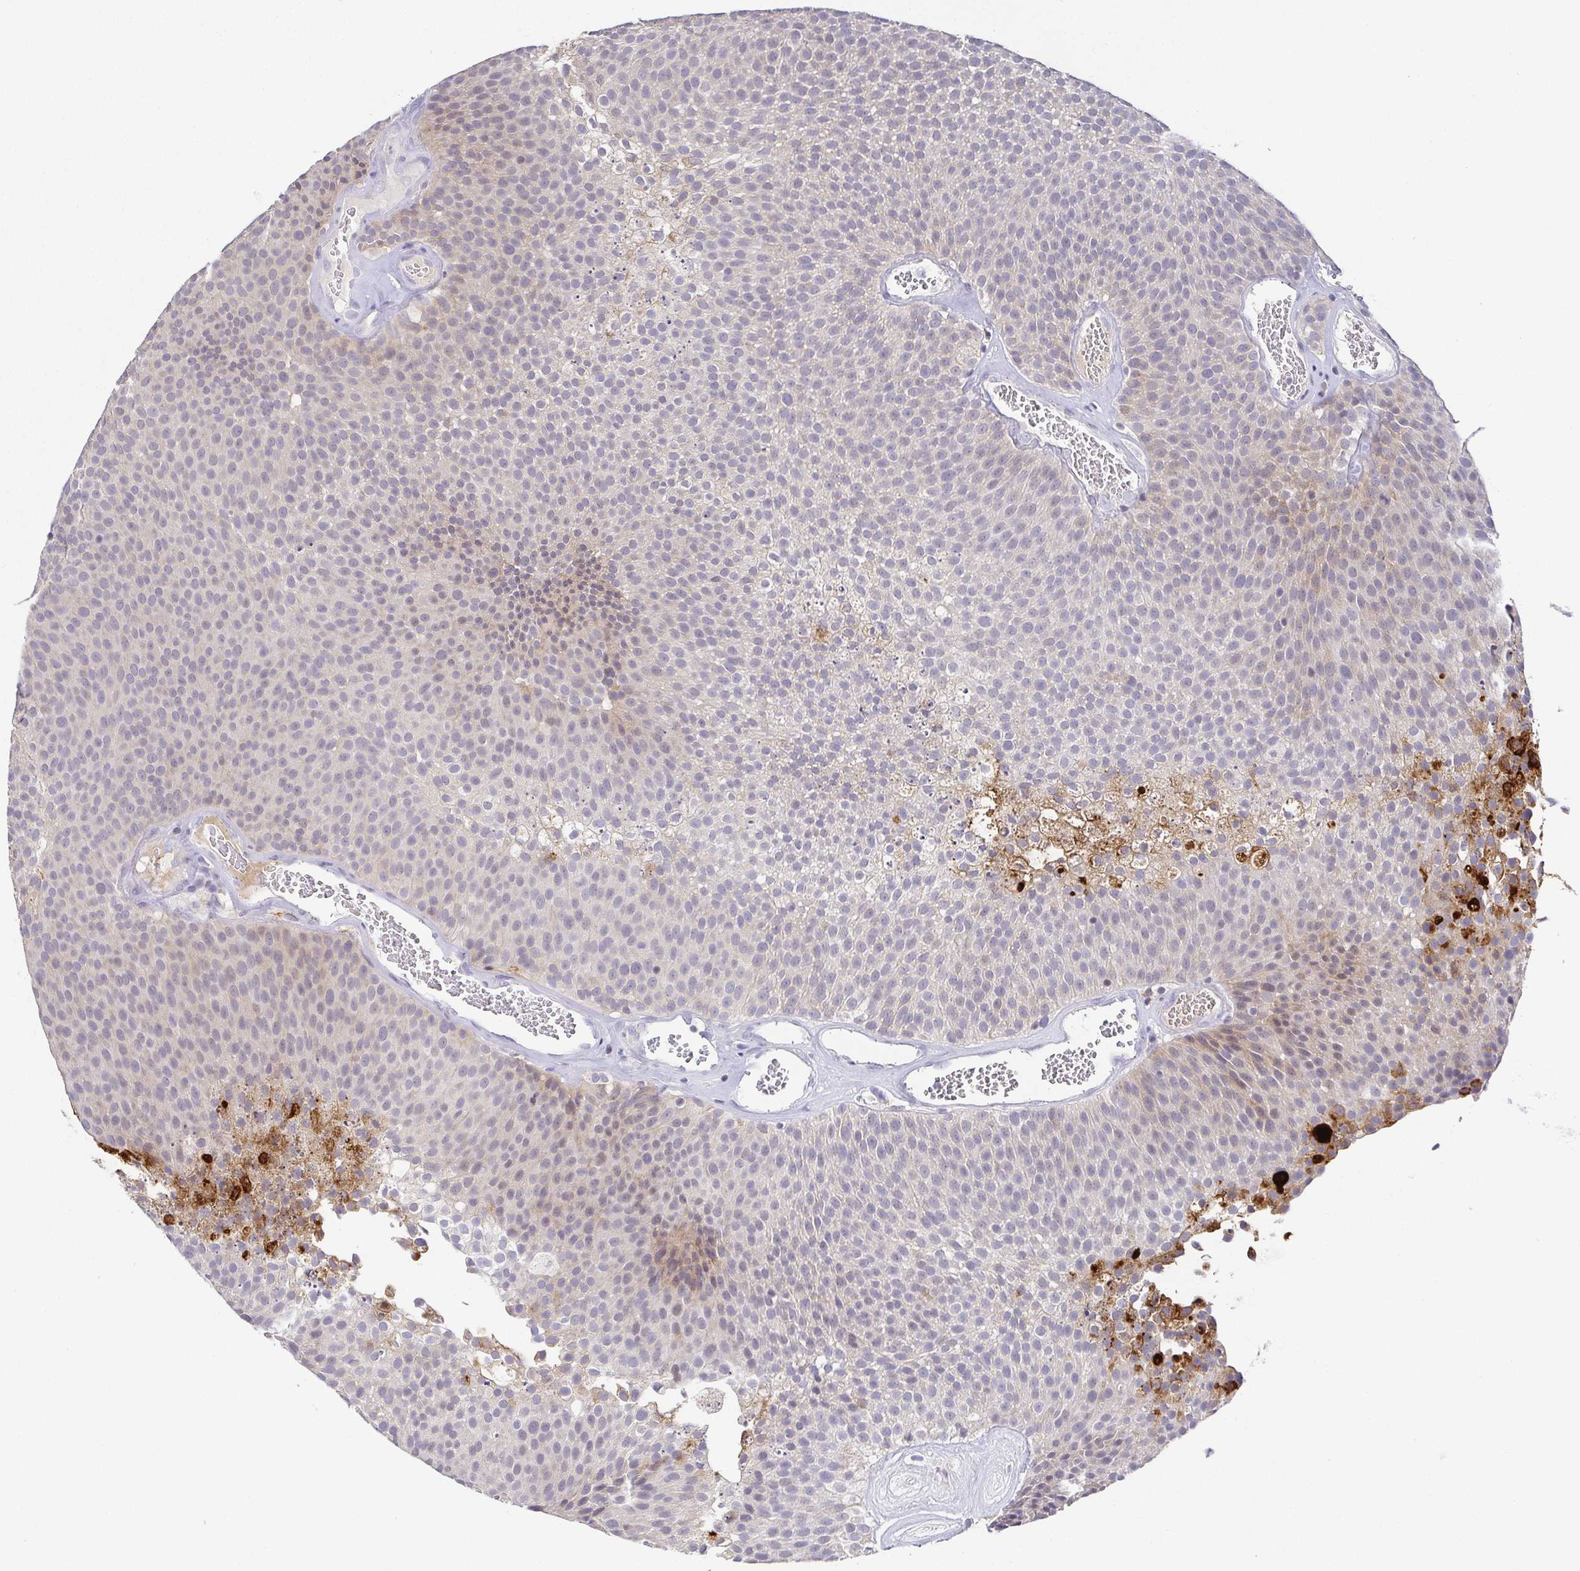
{"staining": {"intensity": "negative", "quantity": "none", "location": "none"}, "tissue": "urothelial cancer", "cell_type": "Tumor cells", "image_type": "cancer", "snomed": [{"axis": "morphology", "description": "Urothelial carcinoma, Low grade"}, {"axis": "topography", "description": "Urinary bladder"}], "caption": "The photomicrograph shows no significant expression in tumor cells of urothelial carcinoma (low-grade).", "gene": "RNASE7", "patient": {"sex": "female", "age": 79}}